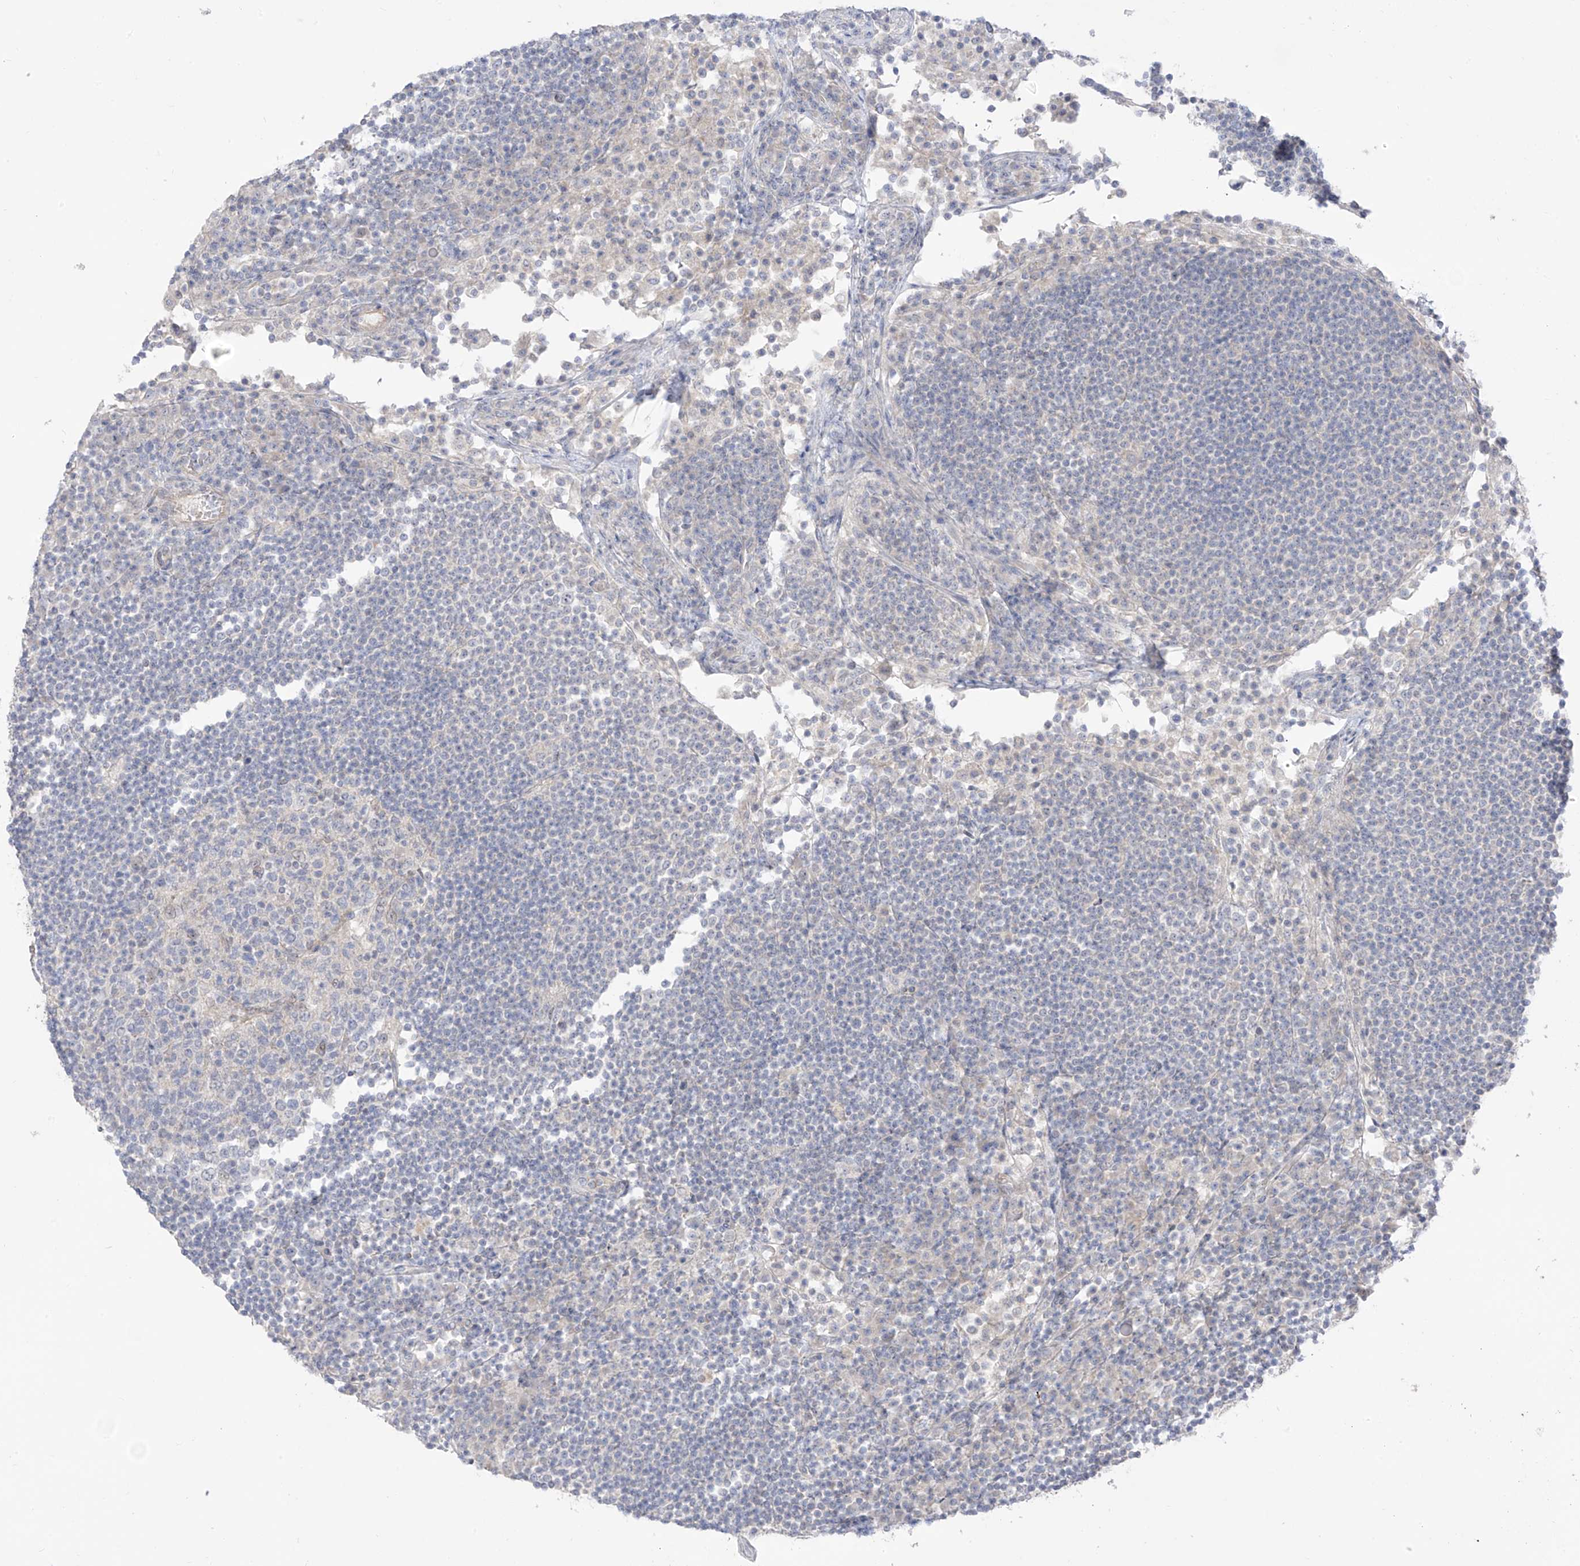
{"staining": {"intensity": "negative", "quantity": "none", "location": "none"}, "tissue": "lymph node", "cell_type": "Germinal center cells", "image_type": "normal", "snomed": [{"axis": "morphology", "description": "Normal tissue, NOS"}, {"axis": "topography", "description": "Lymph node"}], "caption": "Benign lymph node was stained to show a protein in brown. There is no significant positivity in germinal center cells. (DAB immunohistochemistry (IHC), high magnification).", "gene": "EIPR1", "patient": {"sex": "female", "age": 53}}